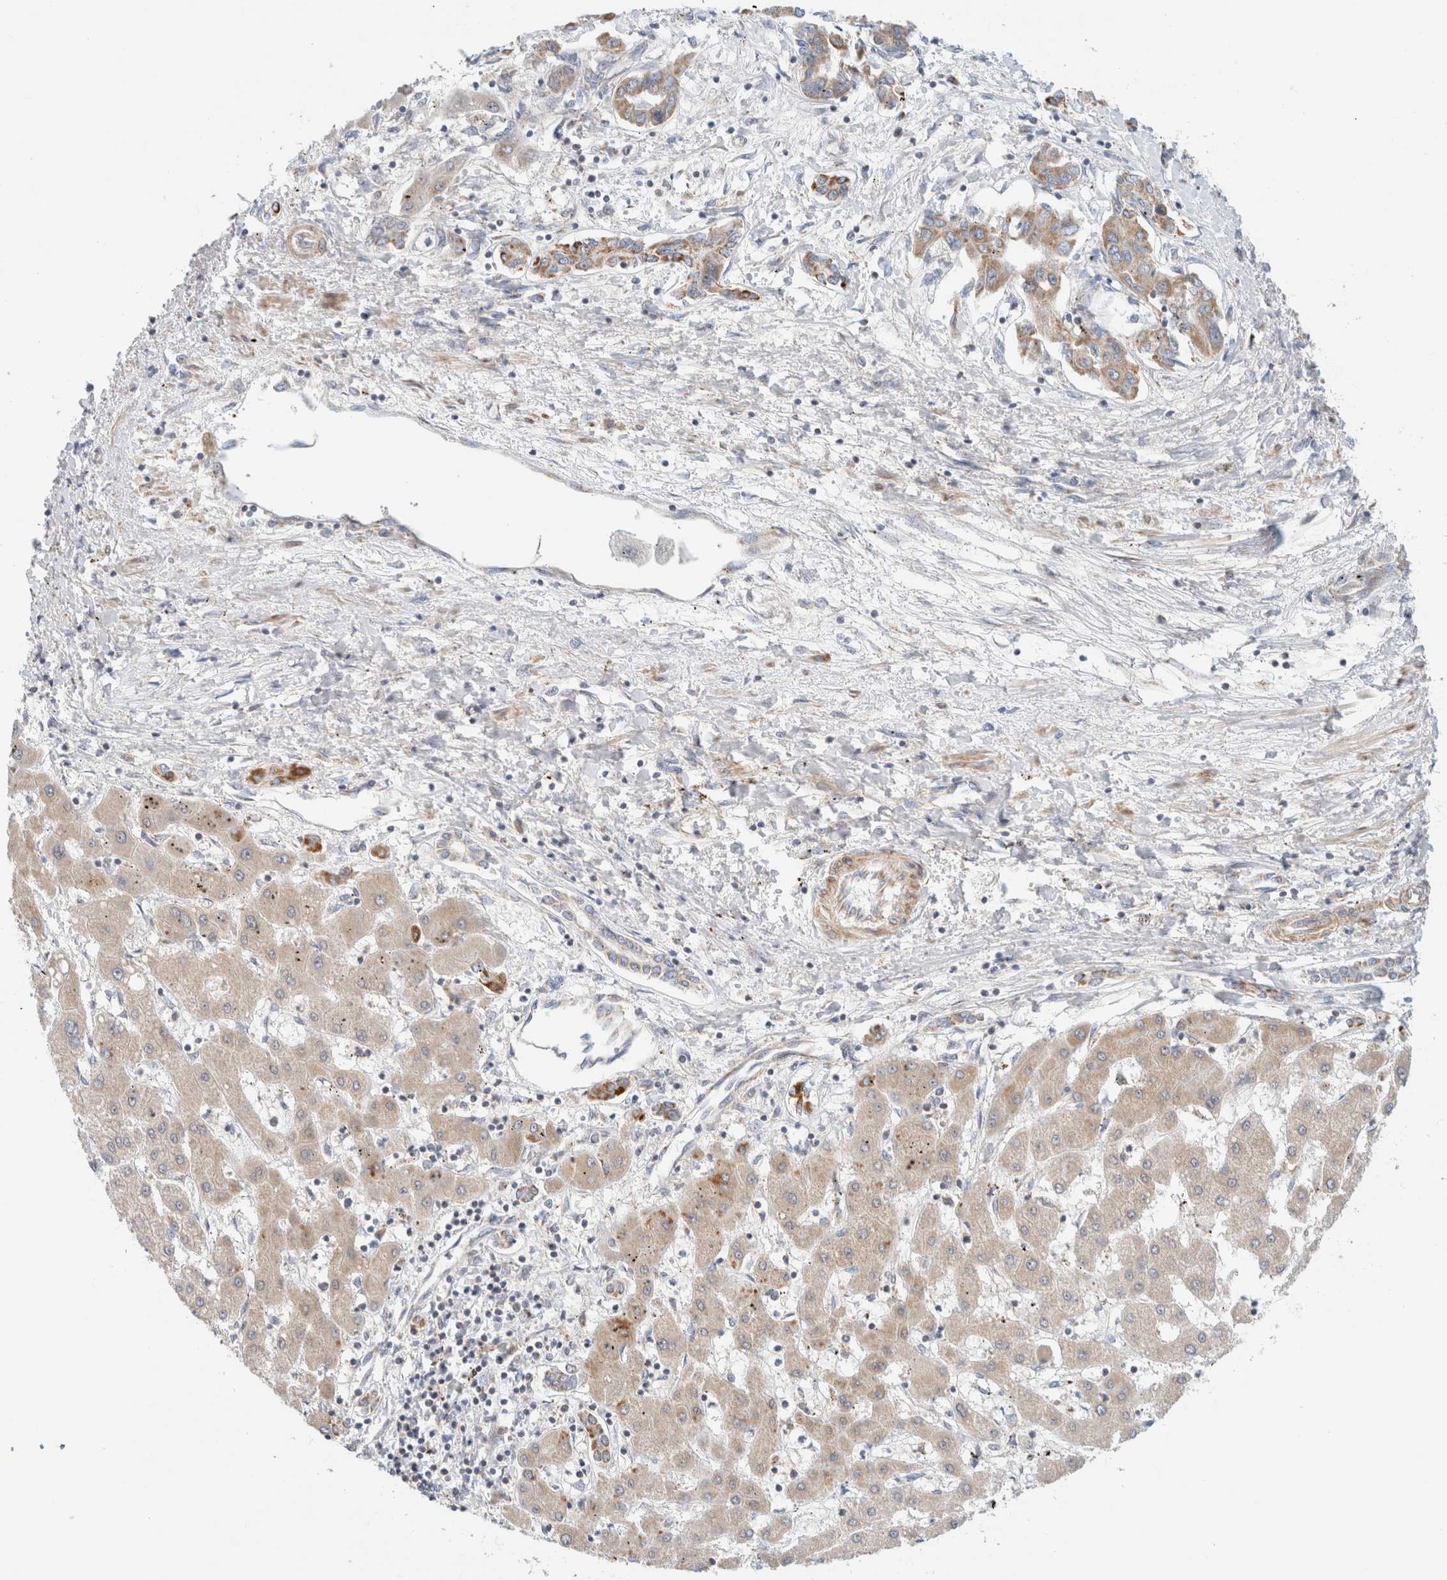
{"staining": {"intensity": "moderate", "quantity": ">75%", "location": "cytoplasmic/membranous"}, "tissue": "liver cancer", "cell_type": "Tumor cells", "image_type": "cancer", "snomed": [{"axis": "morphology", "description": "Cholangiocarcinoma"}, {"axis": "topography", "description": "Liver"}], "caption": "A photomicrograph of human cholangiocarcinoma (liver) stained for a protein exhibits moderate cytoplasmic/membranous brown staining in tumor cells.", "gene": "MRM3", "patient": {"sex": "male", "age": 59}}